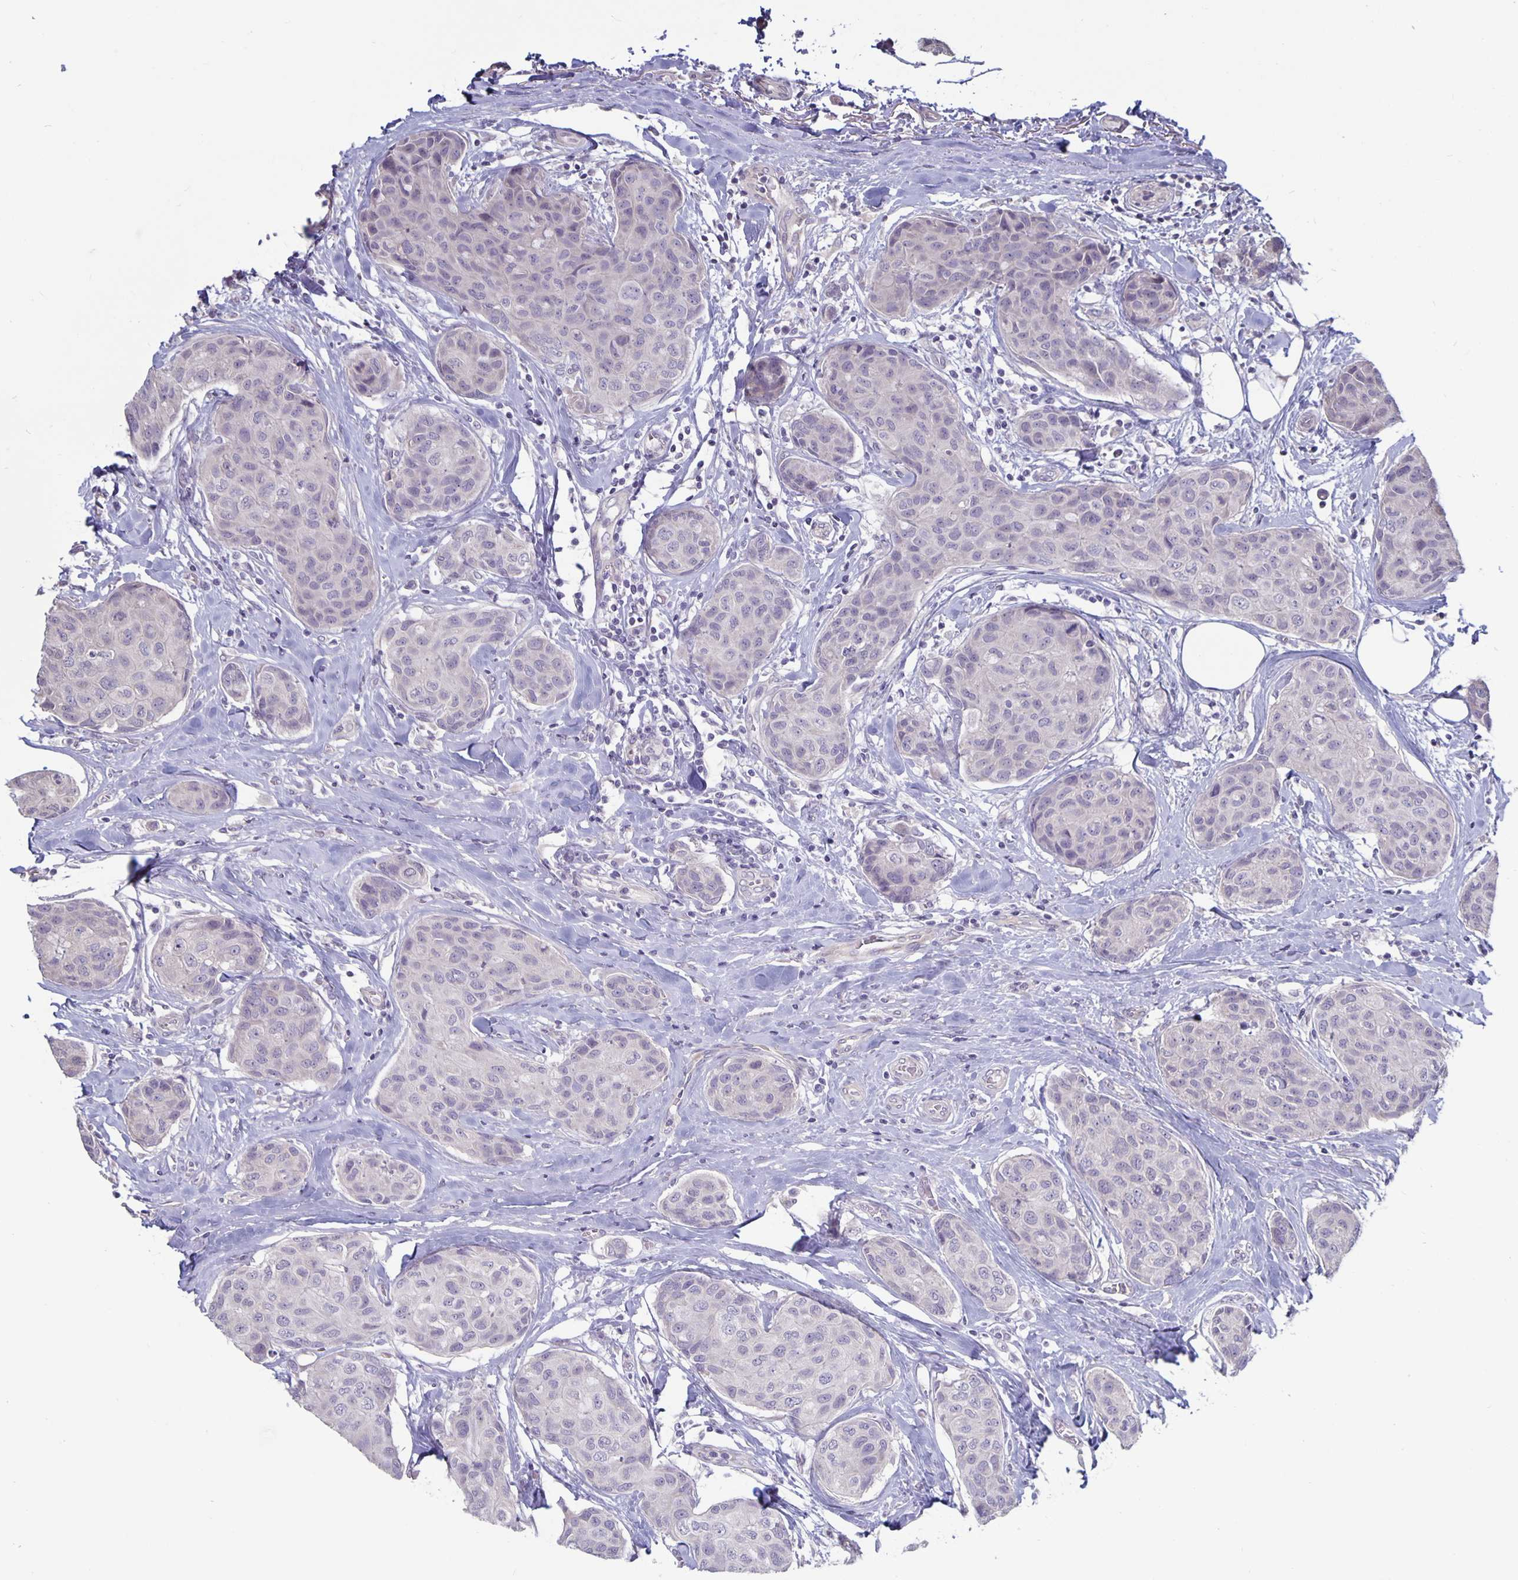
{"staining": {"intensity": "negative", "quantity": "none", "location": "none"}, "tissue": "breast cancer", "cell_type": "Tumor cells", "image_type": "cancer", "snomed": [{"axis": "morphology", "description": "Duct carcinoma"}, {"axis": "topography", "description": "Breast"}], "caption": "This is an immunohistochemistry (IHC) histopathology image of breast cancer (intraductal carcinoma). There is no staining in tumor cells.", "gene": "PLCB3", "patient": {"sex": "female", "age": 80}}